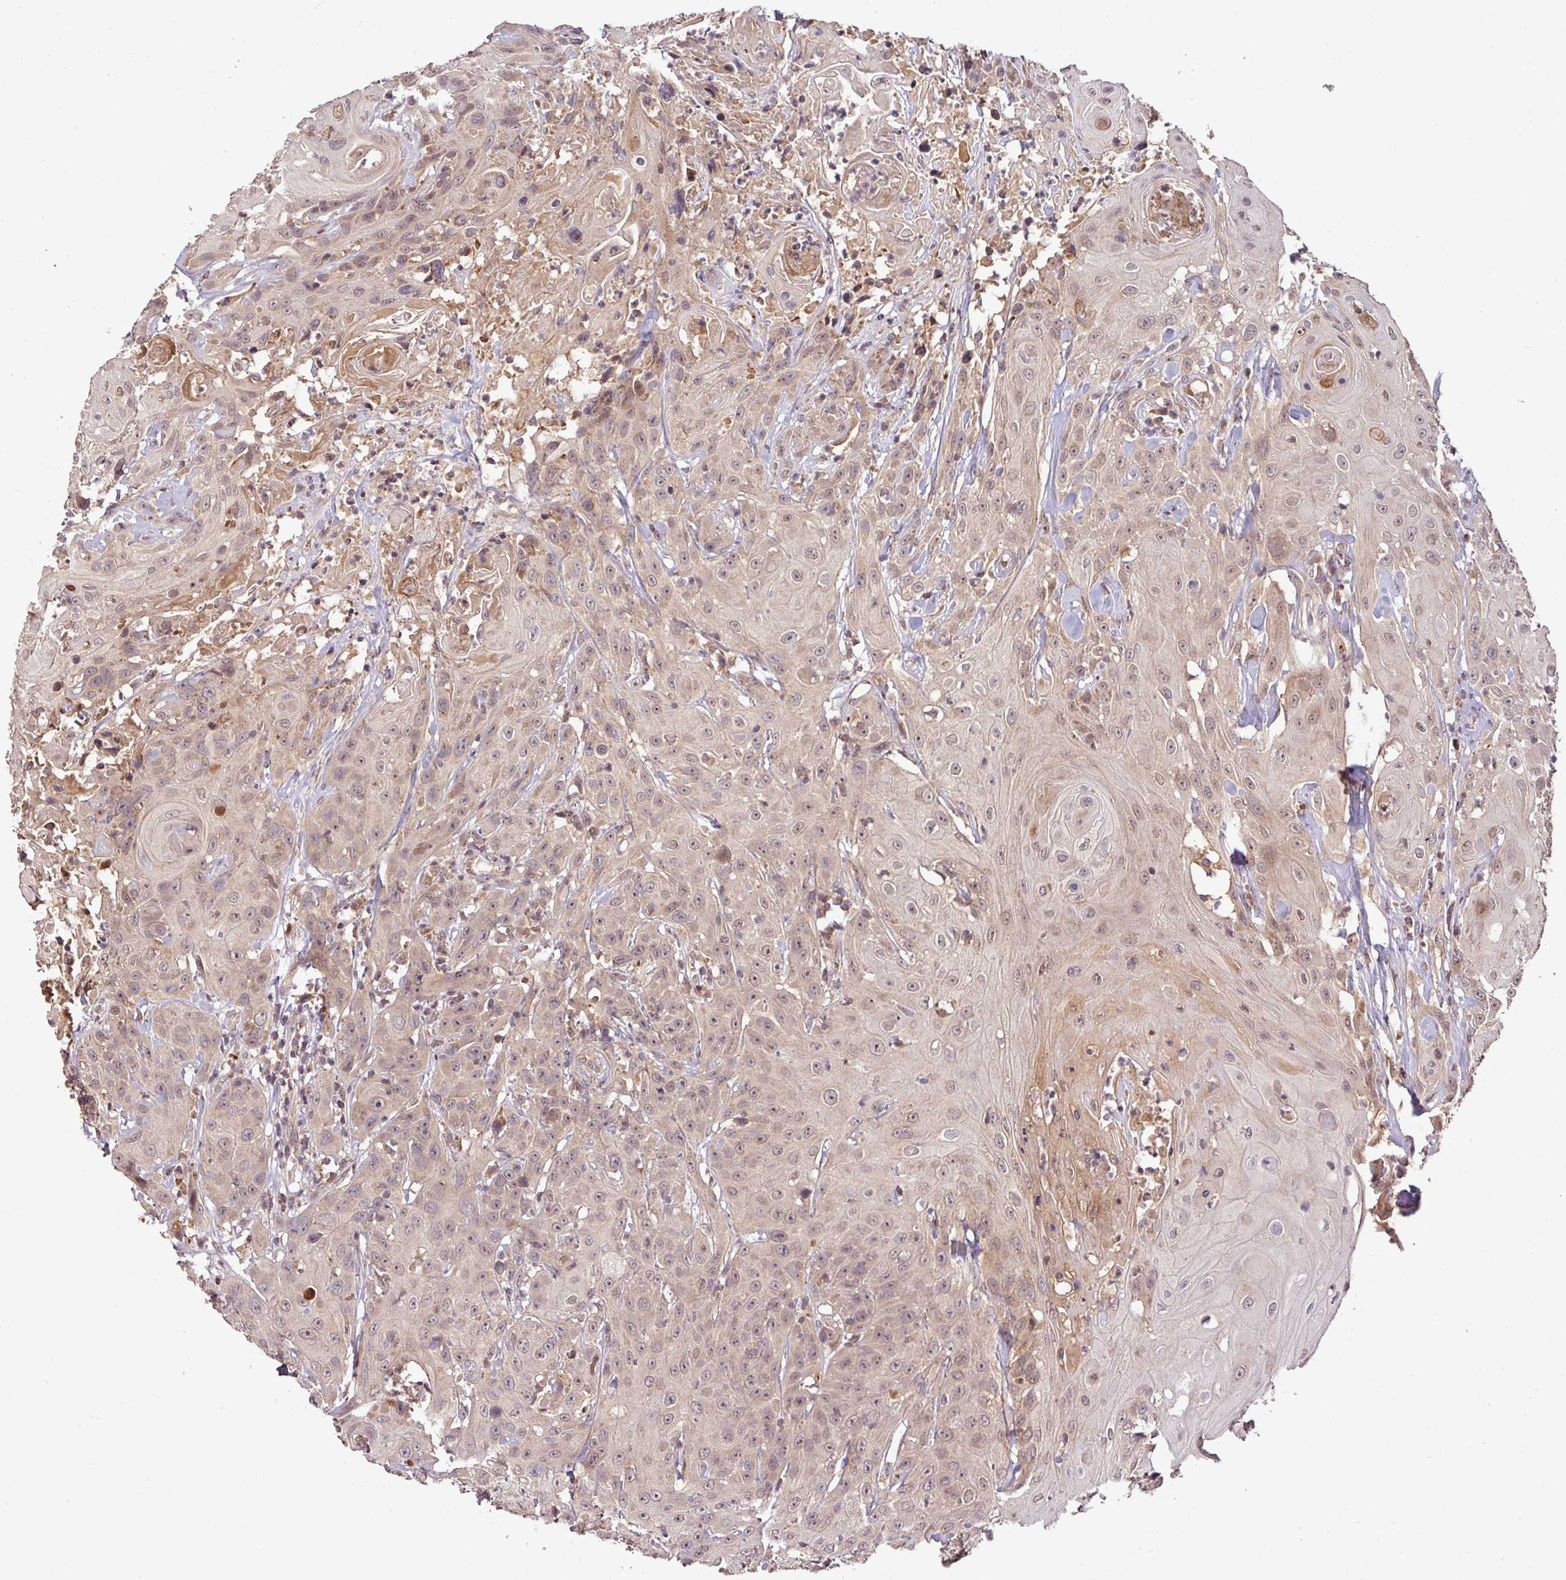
{"staining": {"intensity": "weak", "quantity": ">75%", "location": "nuclear"}, "tissue": "head and neck cancer", "cell_type": "Tumor cells", "image_type": "cancer", "snomed": [{"axis": "morphology", "description": "Squamous cell carcinoma, NOS"}, {"axis": "topography", "description": "Skin"}, {"axis": "topography", "description": "Head-Neck"}], "caption": "Human head and neck cancer stained with a protein marker displays weak staining in tumor cells.", "gene": "YPEL3", "patient": {"sex": "male", "age": 80}}